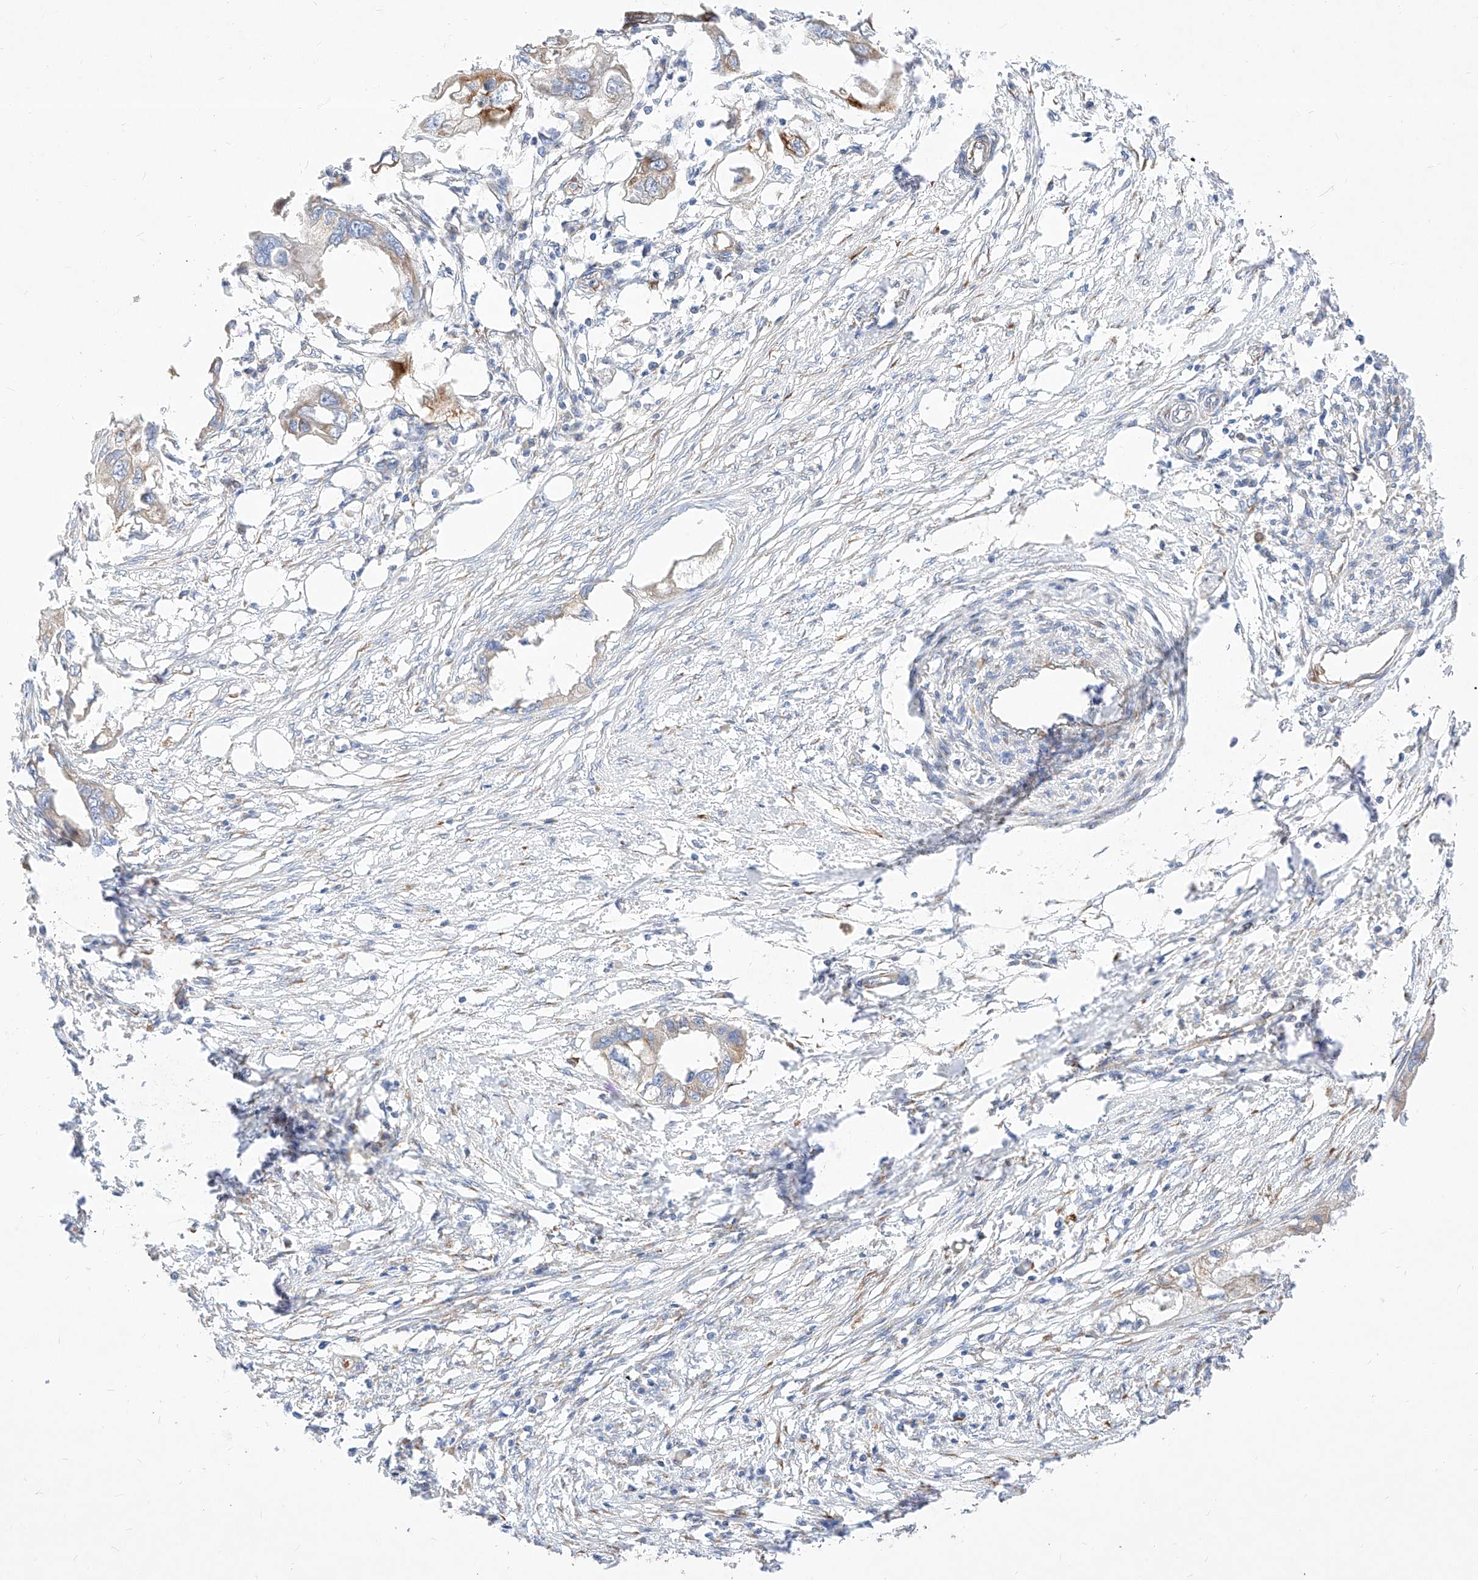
{"staining": {"intensity": "moderate", "quantity": "<25%", "location": "cytoplasmic/membranous"}, "tissue": "endometrial cancer", "cell_type": "Tumor cells", "image_type": "cancer", "snomed": [{"axis": "morphology", "description": "Adenocarcinoma, NOS"}, {"axis": "morphology", "description": "Adenocarcinoma, metastatic, NOS"}, {"axis": "topography", "description": "Adipose tissue"}, {"axis": "topography", "description": "Endometrium"}], "caption": "This image shows immunohistochemistry (IHC) staining of adenocarcinoma (endometrial), with low moderate cytoplasmic/membranous staining in about <25% of tumor cells.", "gene": "CSGALNACT2", "patient": {"sex": "female", "age": 67}}